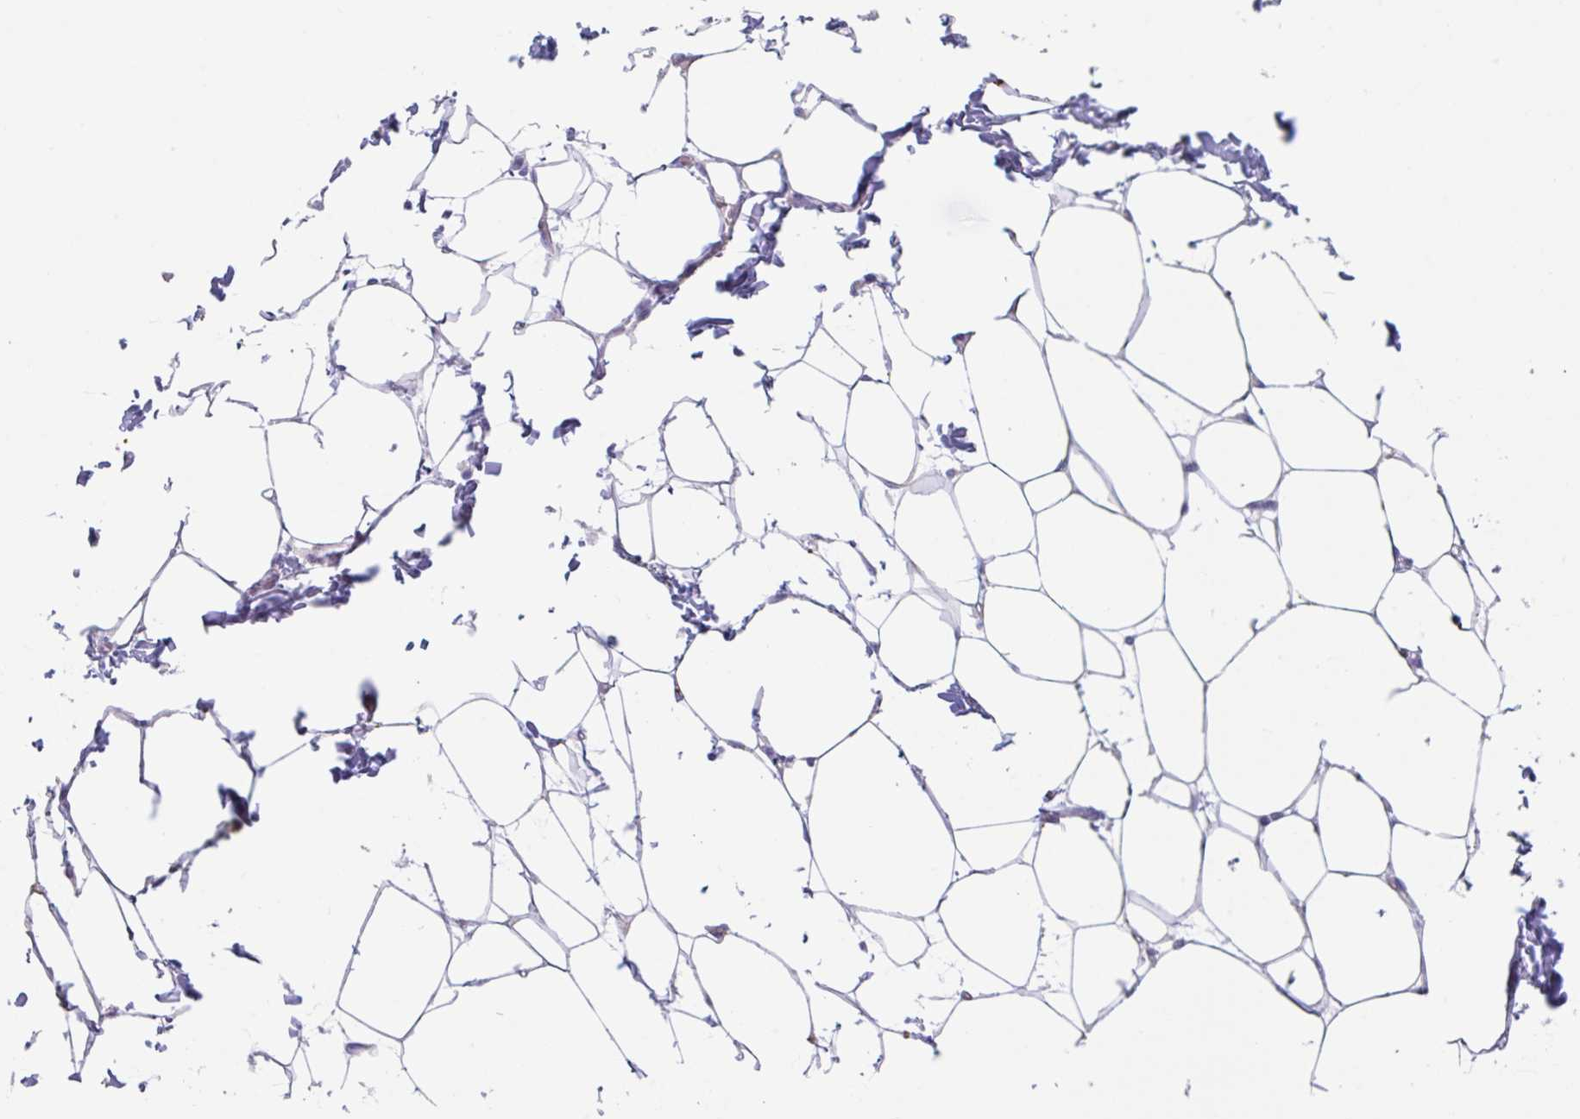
{"staining": {"intensity": "negative", "quantity": "none", "location": "none"}, "tissue": "adipose tissue", "cell_type": "Adipocytes", "image_type": "normal", "snomed": [{"axis": "morphology", "description": "Normal tissue, NOS"}, {"axis": "topography", "description": "Vagina"}, {"axis": "topography", "description": "Peripheral nerve tissue"}], "caption": "This is an IHC photomicrograph of benign adipose tissue. There is no staining in adipocytes.", "gene": "LENG9", "patient": {"sex": "female", "age": 71}}